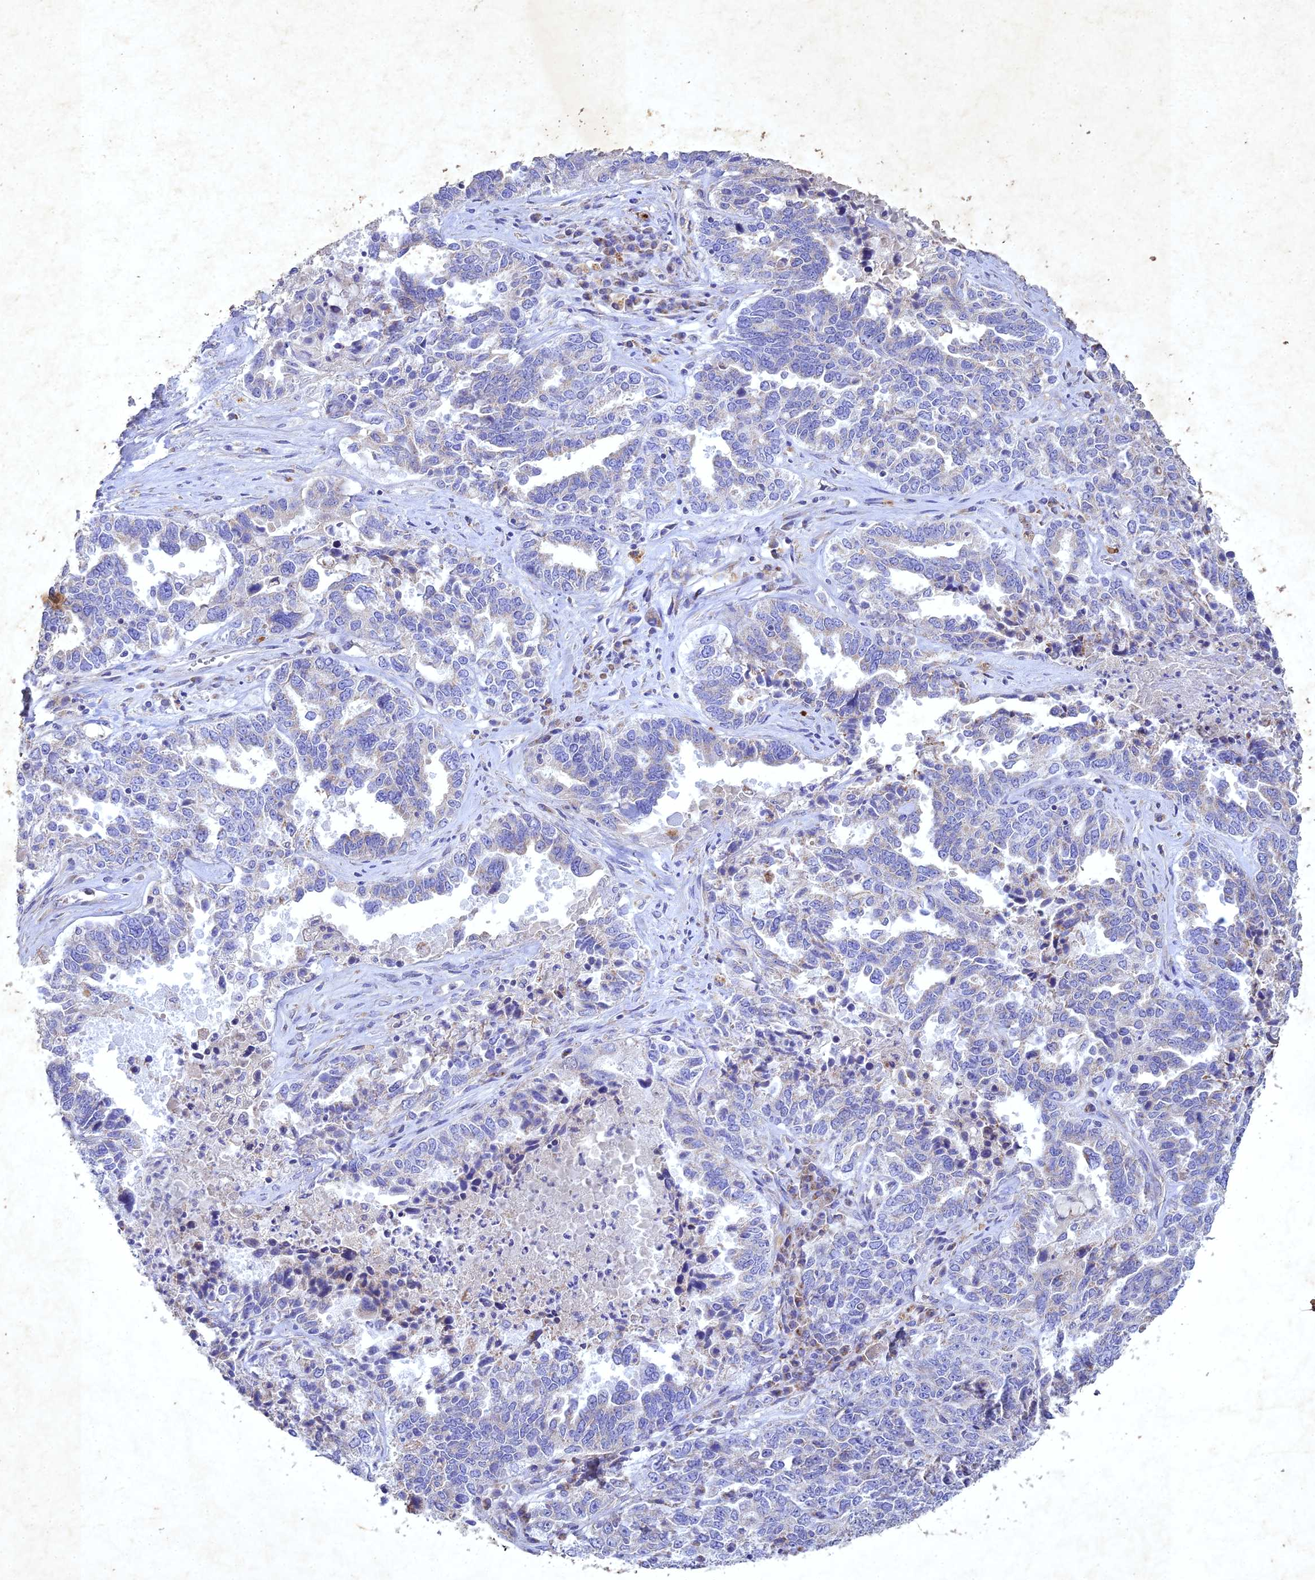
{"staining": {"intensity": "negative", "quantity": "none", "location": "none"}, "tissue": "ovarian cancer", "cell_type": "Tumor cells", "image_type": "cancer", "snomed": [{"axis": "morphology", "description": "Carcinoma, endometroid"}, {"axis": "topography", "description": "Ovary"}], "caption": "Immunohistochemistry (IHC) image of human ovarian endometroid carcinoma stained for a protein (brown), which demonstrates no positivity in tumor cells. Brightfield microscopy of immunohistochemistry (IHC) stained with DAB (3,3'-diaminobenzidine) (brown) and hematoxylin (blue), captured at high magnification.", "gene": "NDUFV1", "patient": {"sex": "female", "age": 62}}